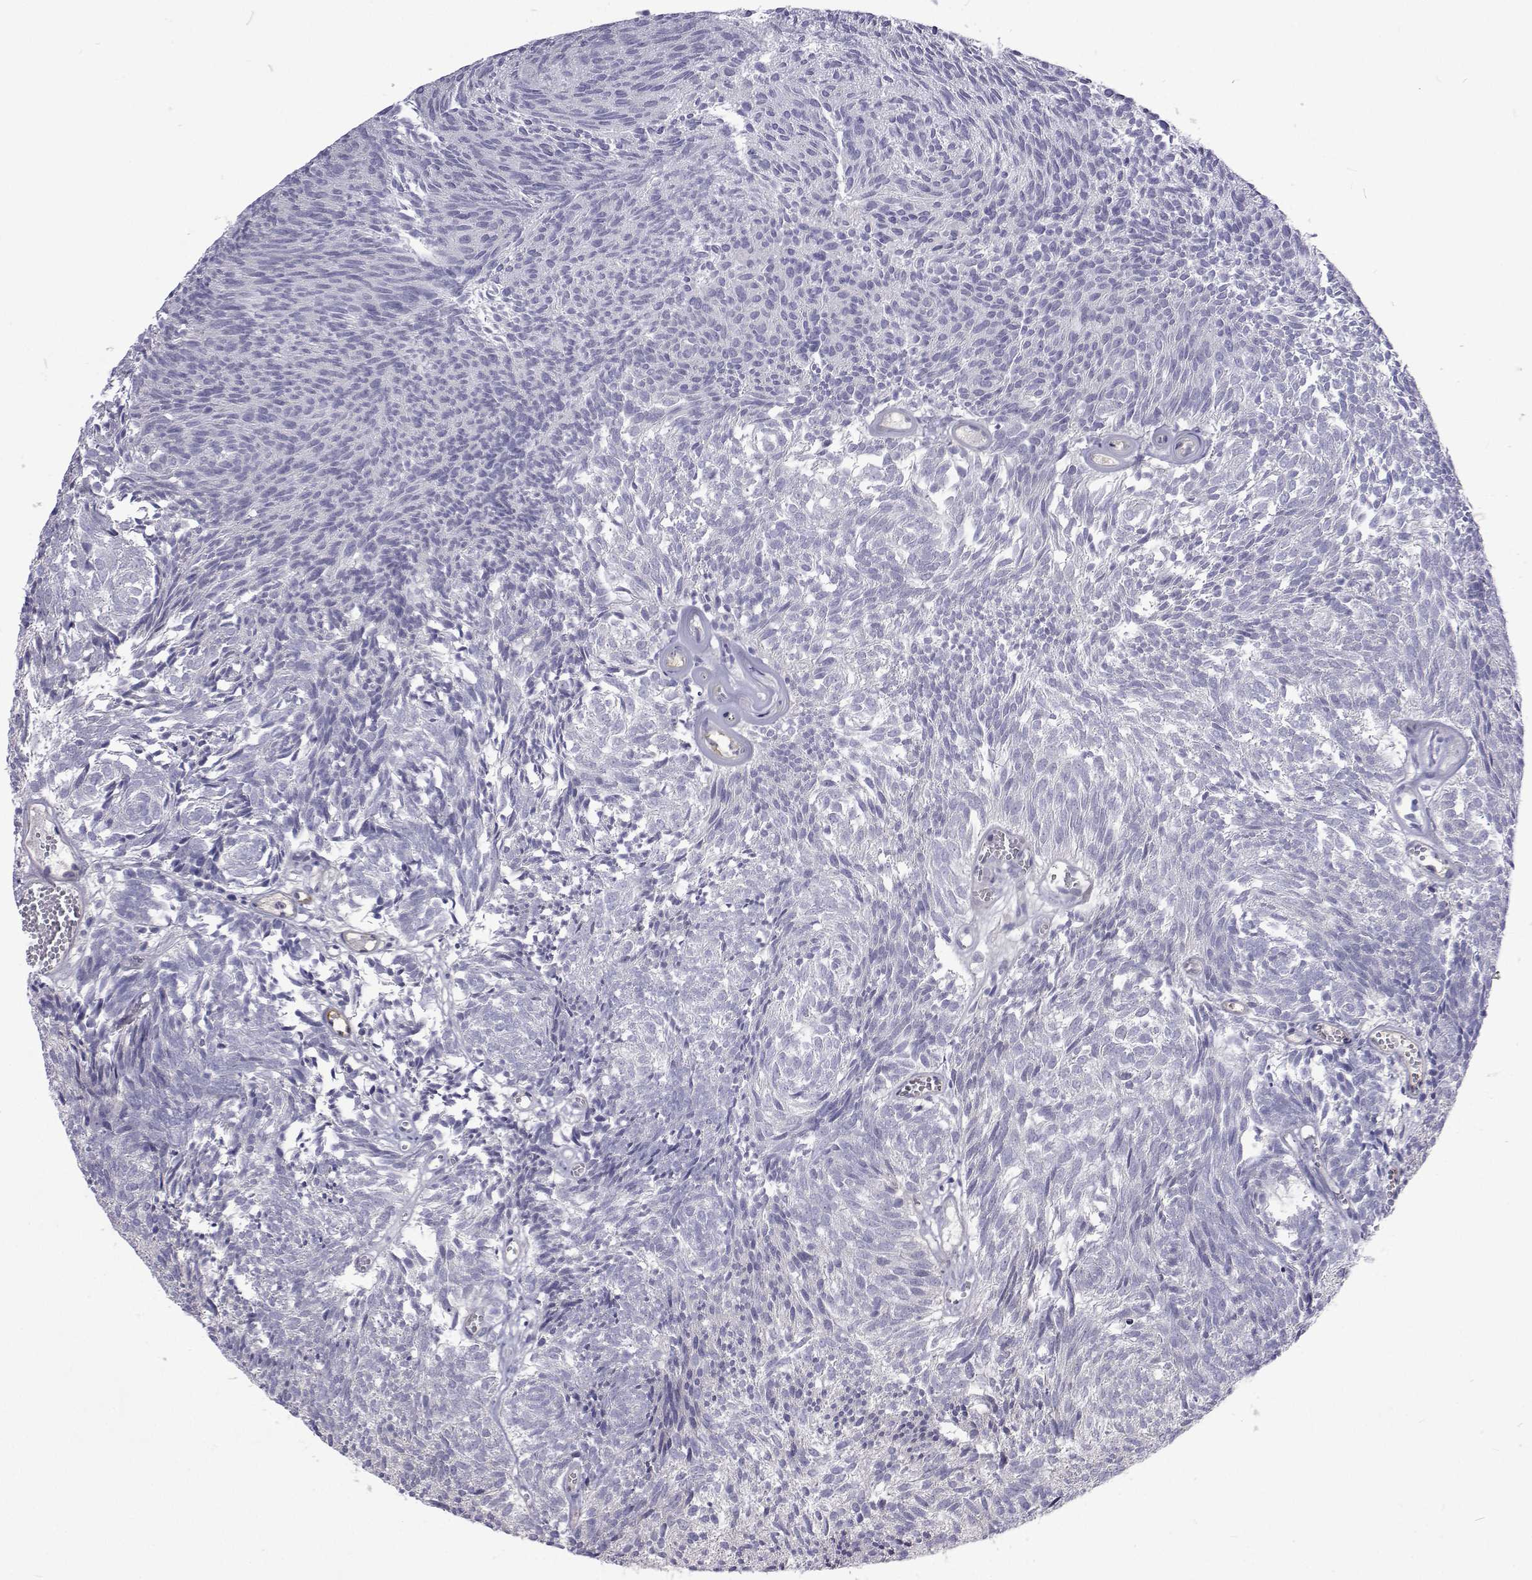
{"staining": {"intensity": "negative", "quantity": "none", "location": "none"}, "tissue": "urothelial cancer", "cell_type": "Tumor cells", "image_type": "cancer", "snomed": [{"axis": "morphology", "description": "Urothelial carcinoma, Low grade"}, {"axis": "topography", "description": "Urinary bladder"}], "caption": "The micrograph demonstrates no staining of tumor cells in urothelial carcinoma (low-grade).", "gene": "NPR3", "patient": {"sex": "male", "age": 77}}